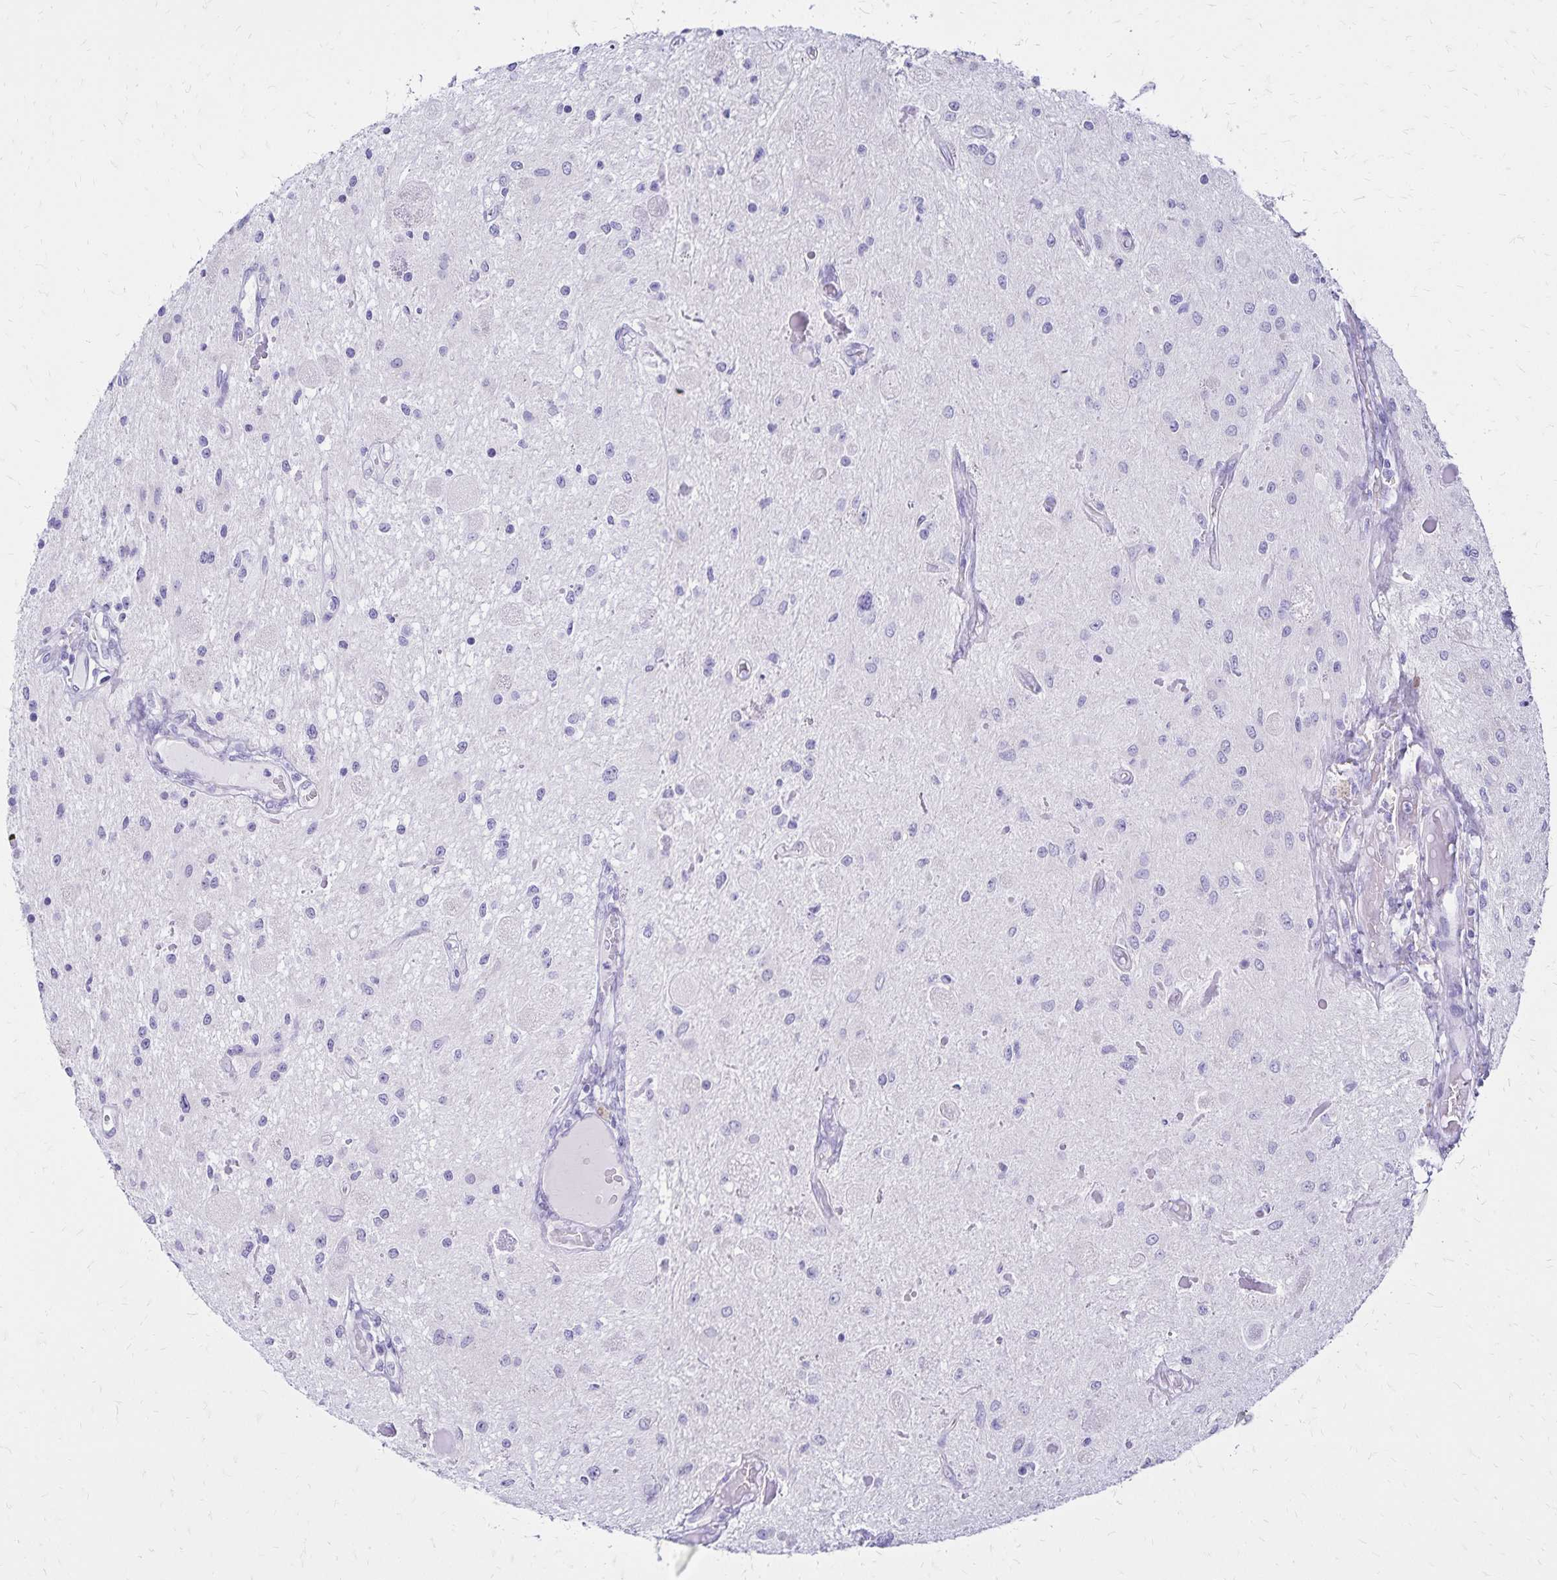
{"staining": {"intensity": "negative", "quantity": "none", "location": "none"}, "tissue": "glioma", "cell_type": "Tumor cells", "image_type": "cancer", "snomed": [{"axis": "morphology", "description": "Glioma, malignant, Low grade"}, {"axis": "topography", "description": "Cerebellum"}], "caption": "Human glioma stained for a protein using immunohistochemistry (IHC) reveals no staining in tumor cells.", "gene": "LIN28B", "patient": {"sex": "female", "age": 14}}